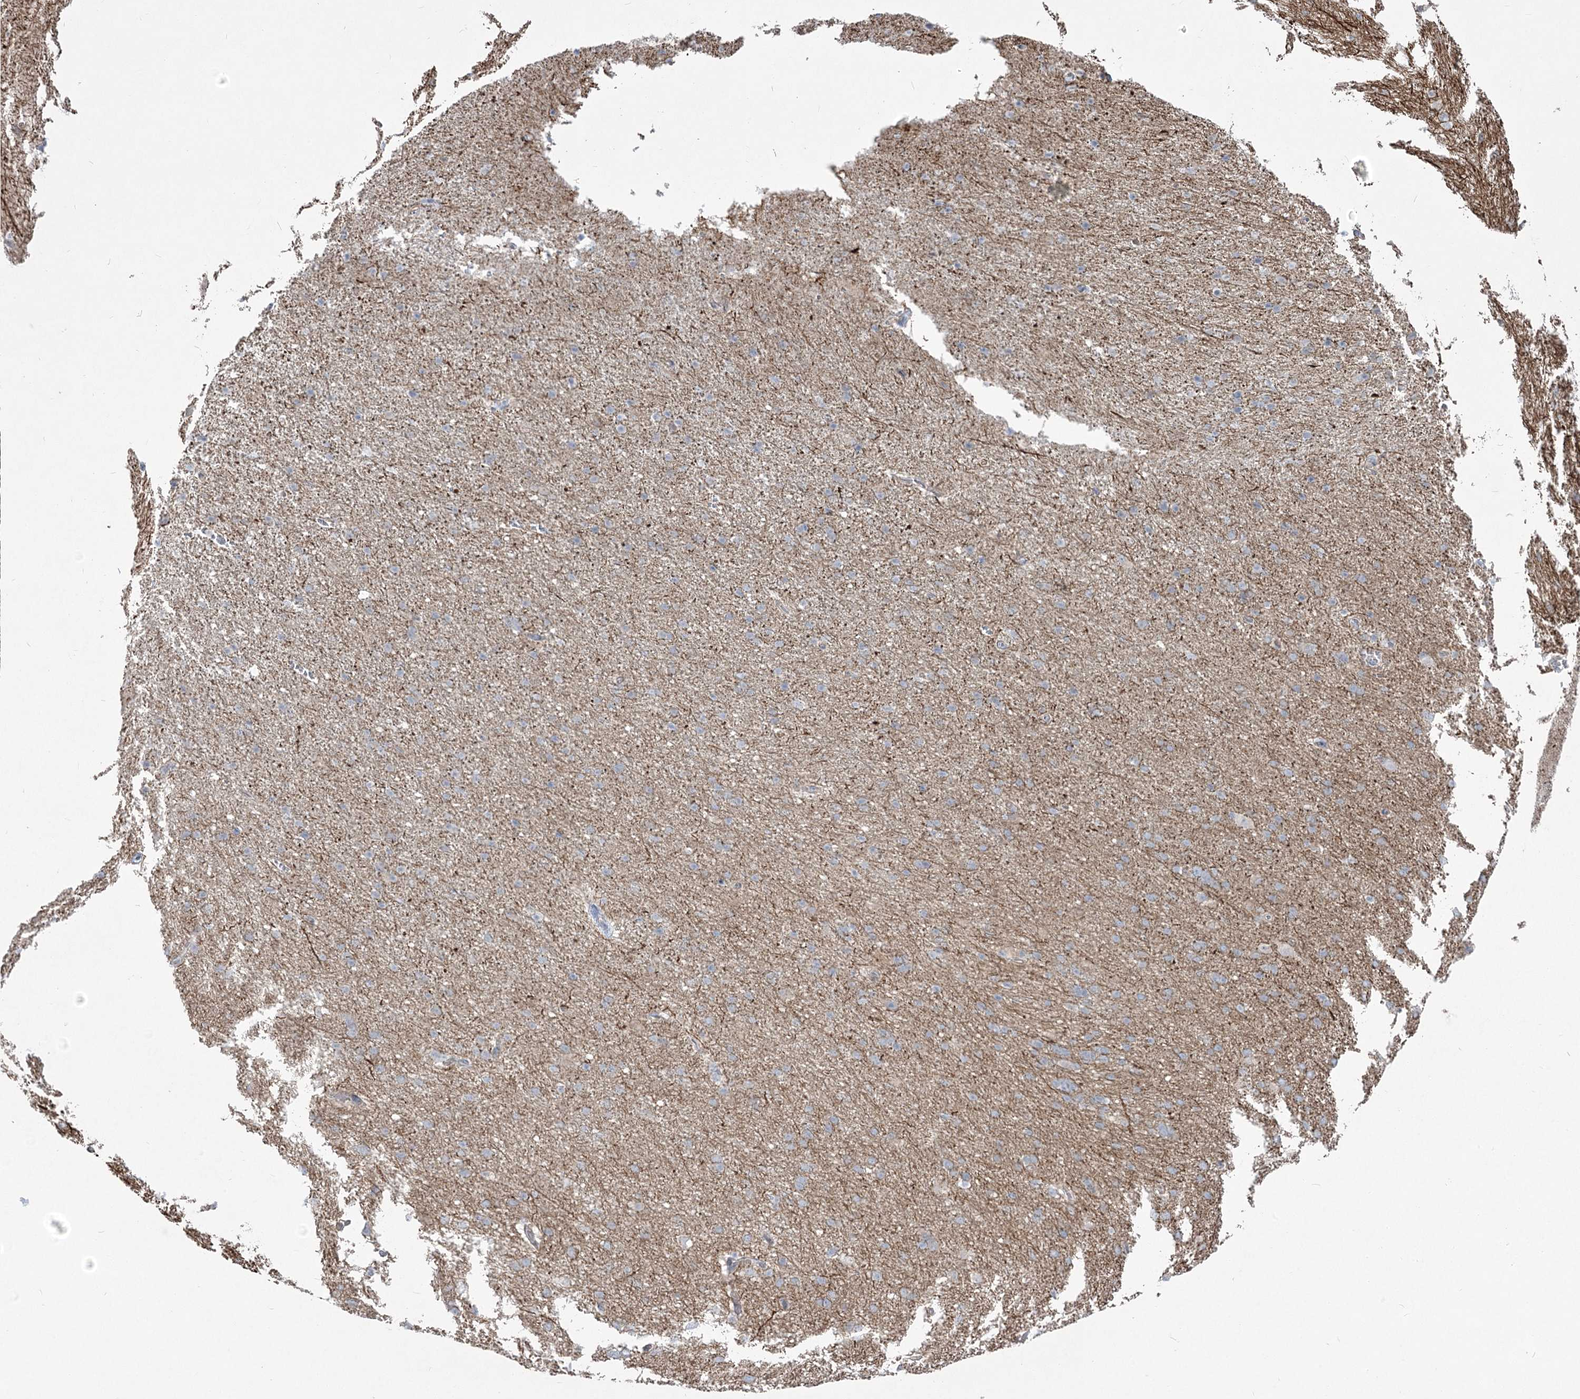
{"staining": {"intensity": "negative", "quantity": "none", "location": "none"}, "tissue": "cerebral cortex", "cell_type": "Endothelial cells", "image_type": "normal", "snomed": [{"axis": "morphology", "description": "Normal tissue, NOS"}, {"axis": "topography", "description": "Cerebral cortex"}], "caption": "Micrograph shows no protein expression in endothelial cells of unremarkable cerebral cortex.", "gene": "CEP164", "patient": {"sex": "male", "age": 62}}